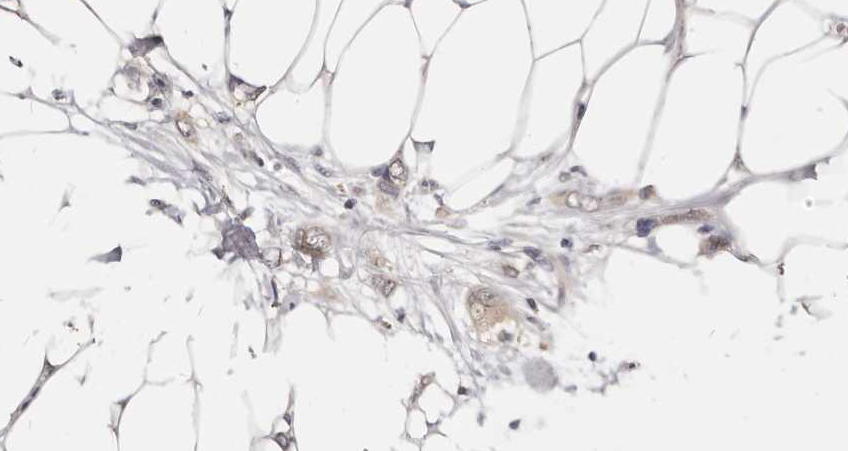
{"staining": {"intensity": "weak", "quantity": ">75%", "location": "cytoplasmic/membranous"}, "tissue": "breast cancer", "cell_type": "Tumor cells", "image_type": "cancer", "snomed": [{"axis": "morphology", "description": "Normal tissue, NOS"}, {"axis": "morphology", "description": "Lobular carcinoma"}, {"axis": "topography", "description": "Breast"}], "caption": "Immunohistochemical staining of human lobular carcinoma (breast) exhibits low levels of weak cytoplasmic/membranous protein expression in approximately >75% of tumor cells.", "gene": "TSPAN13", "patient": {"sex": "female", "age": 47}}